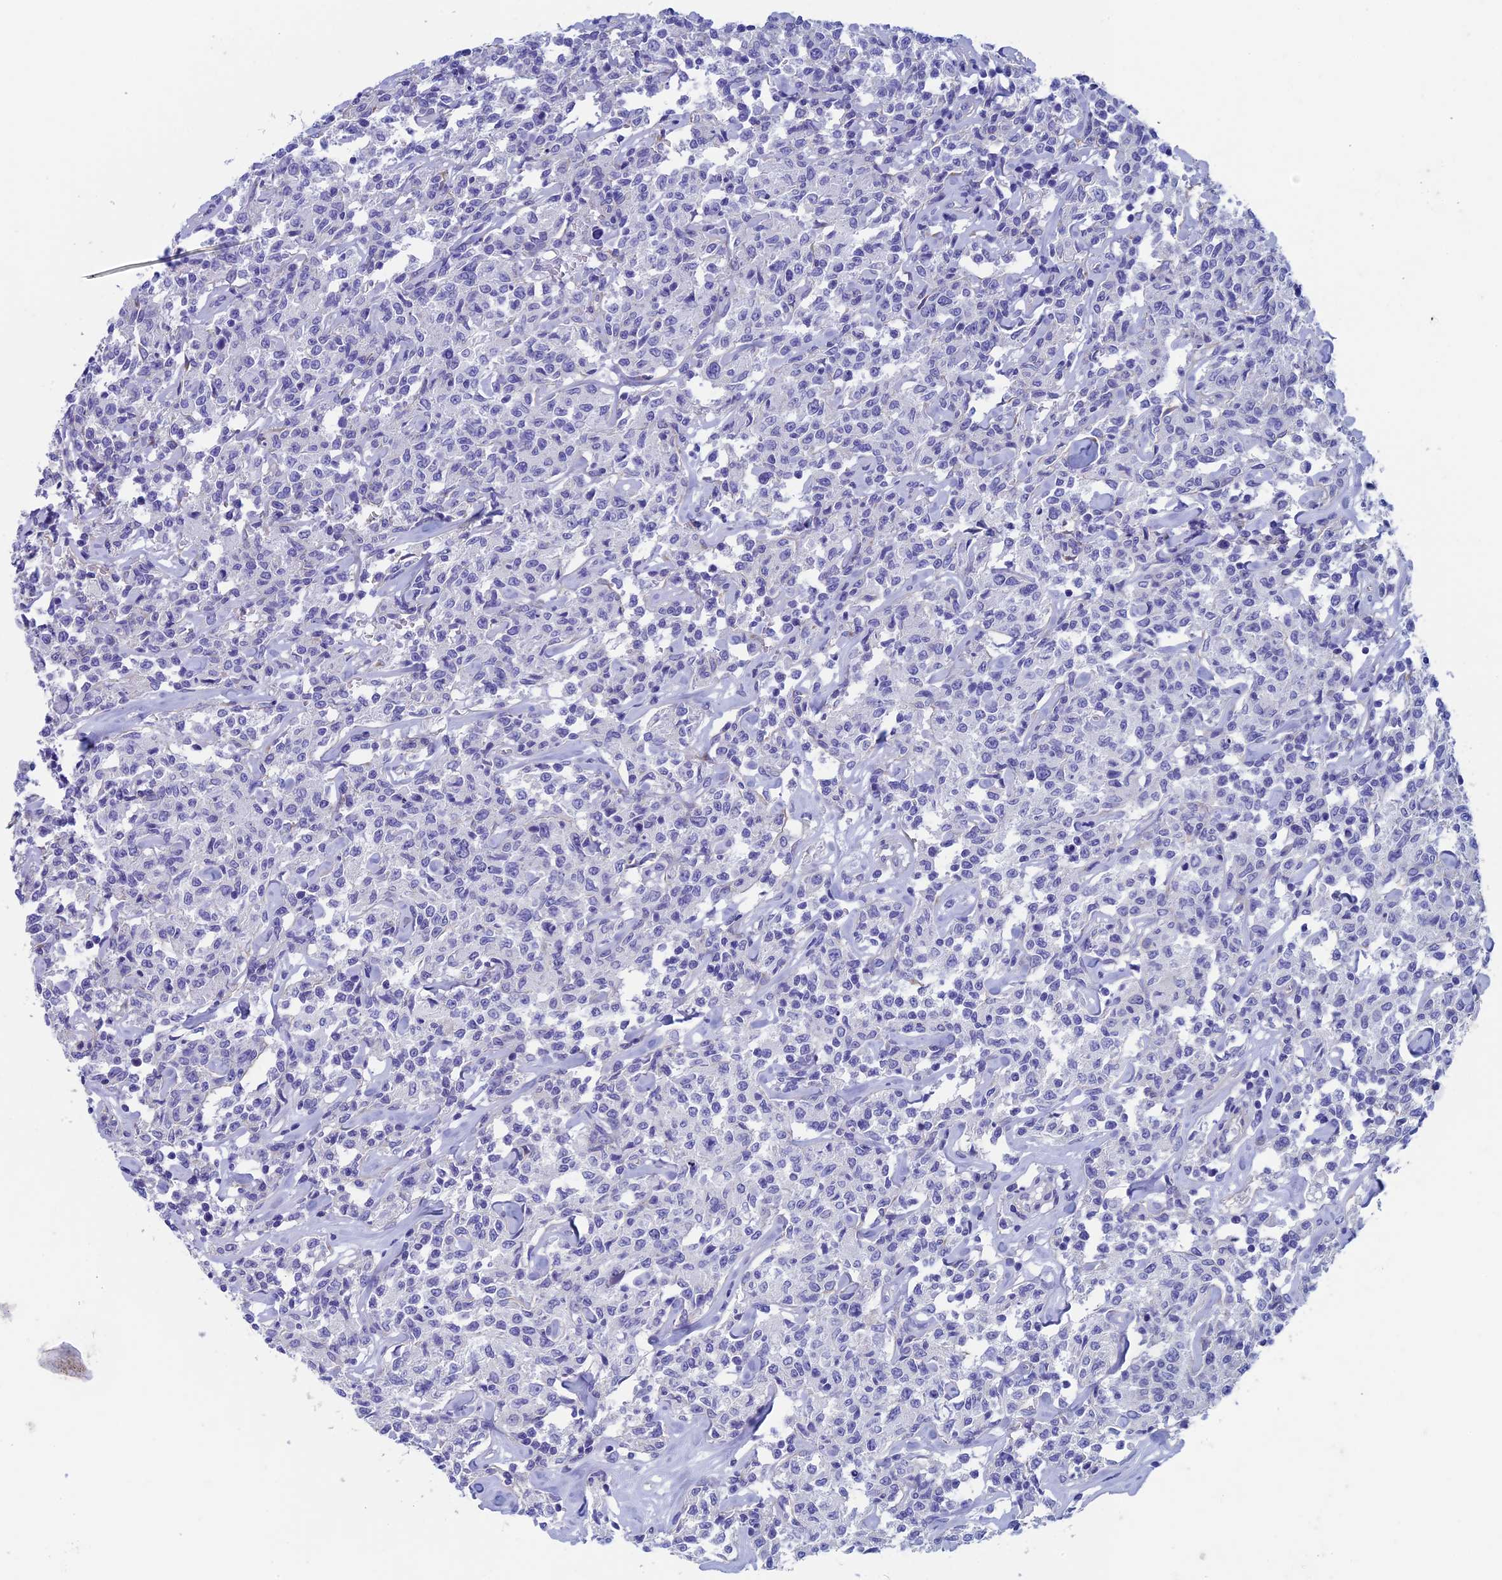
{"staining": {"intensity": "negative", "quantity": "none", "location": "none"}, "tissue": "lymphoma", "cell_type": "Tumor cells", "image_type": "cancer", "snomed": [{"axis": "morphology", "description": "Malignant lymphoma, non-Hodgkin's type, Low grade"}, {"axis": "topography", "description": "Small intestine"}], "caption": "The immunohistochemistry image has no significant positivity in tumor cells of low-grade malignant lymphoma, non-Hodgkin's type tissue.", "gene": "ADH7", "patient": {"sex": "female", "age": 59}}